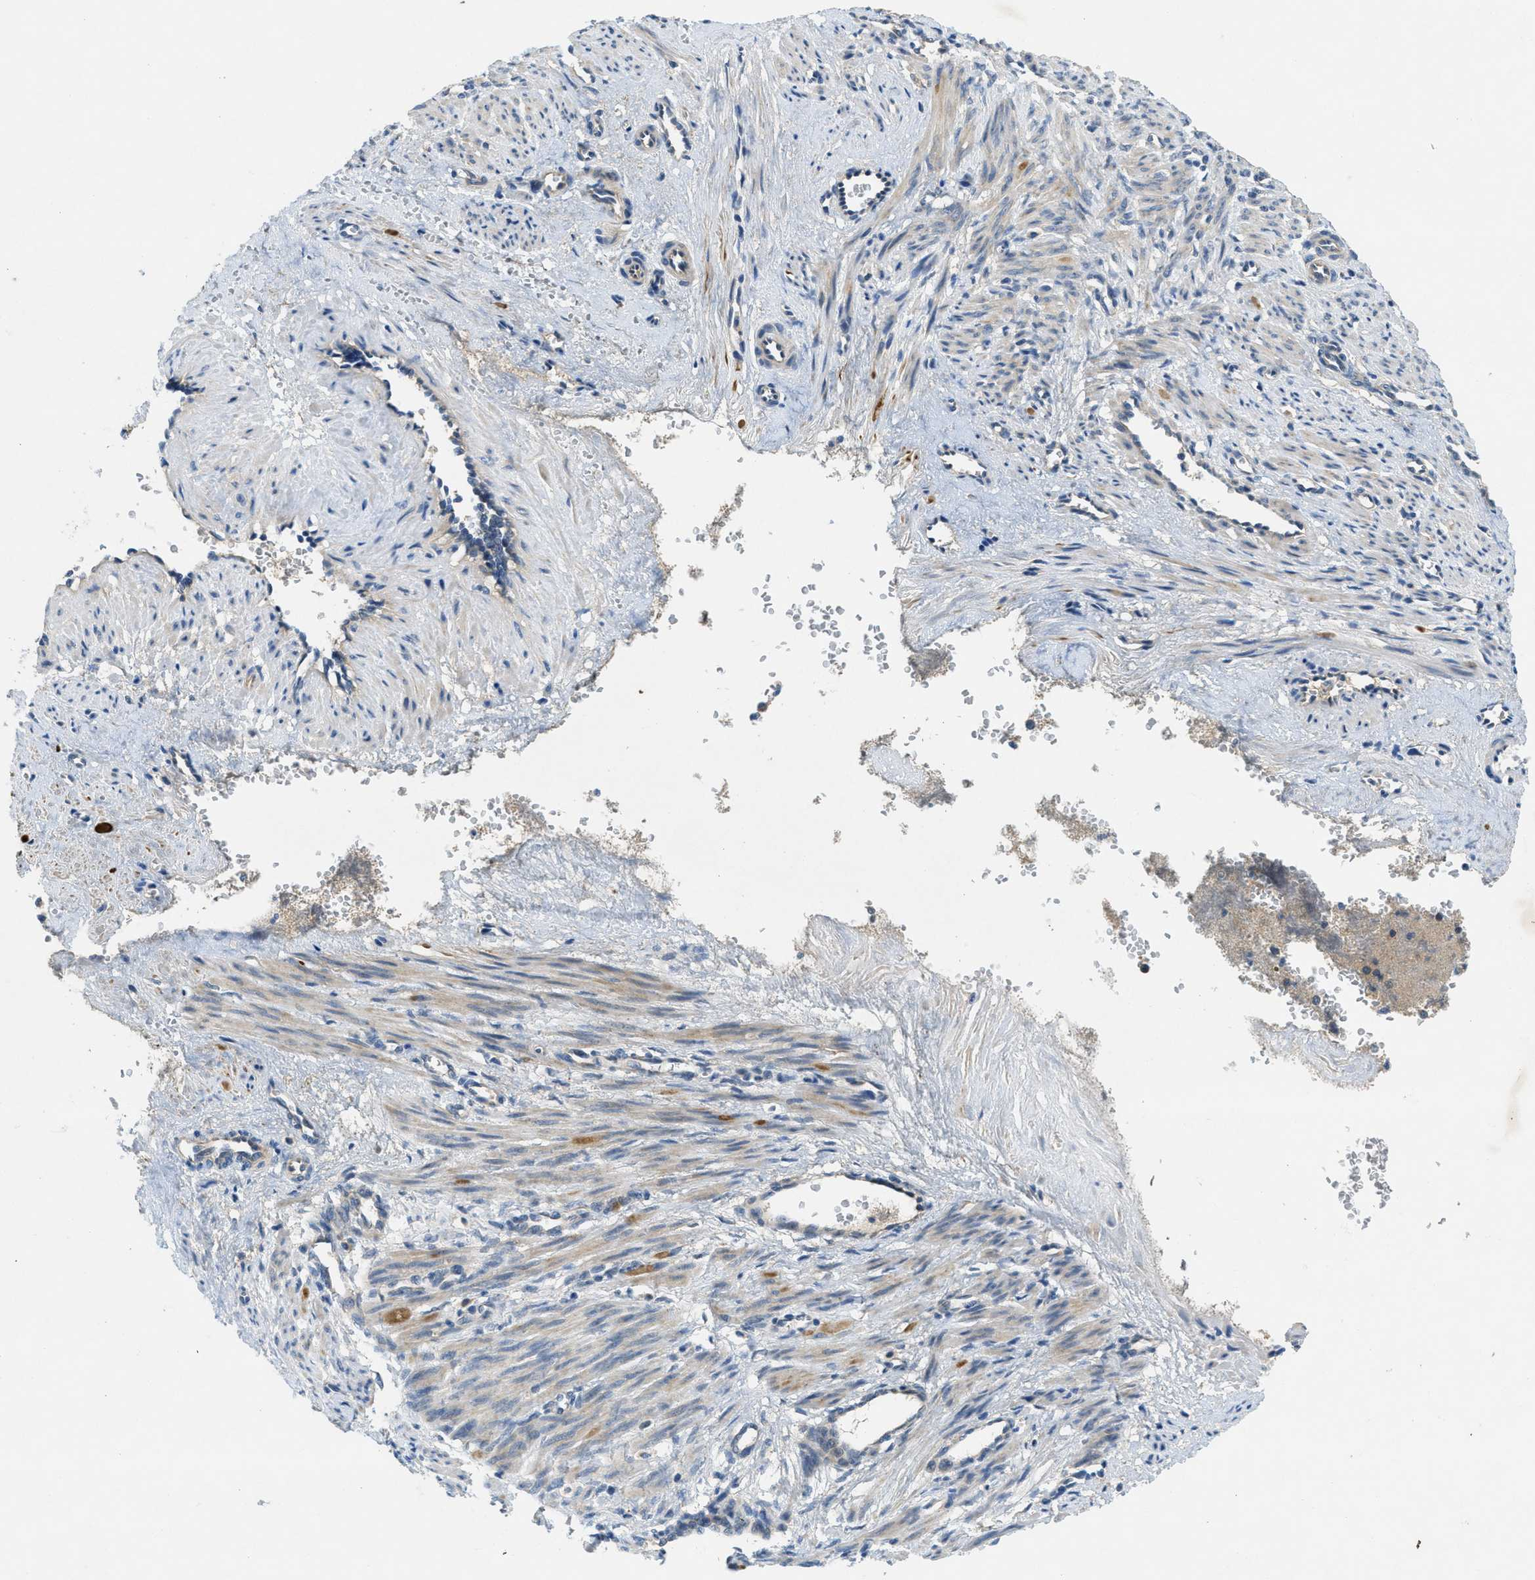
{"staining": {"intensity": "weak", "quantity": "25%-75%", "location": "cytoplasmic/membranous"}, "tissue": "smooth muscle", "cell_type": "Smooth muscle cells", "image_type": "normal", "snomed": [{"axis": "morphology", "description": "Normal tissue, NOS"}, {"axis": "topography", "description": "Endometrium"}], "caption": "High-power microscopy captured an IHC photomicrograph of benign smooth muscle, revealing weak cytoplasmic/membranous positivity in approximately 25%-75% of smooth muscle cells. (DAB (3,3'-diaminobenzidine) IHC, brown staining for protein, blue staining for nuclei).", "gene": "RIPK2", "patient": {"sex": "female", "age": 33}}